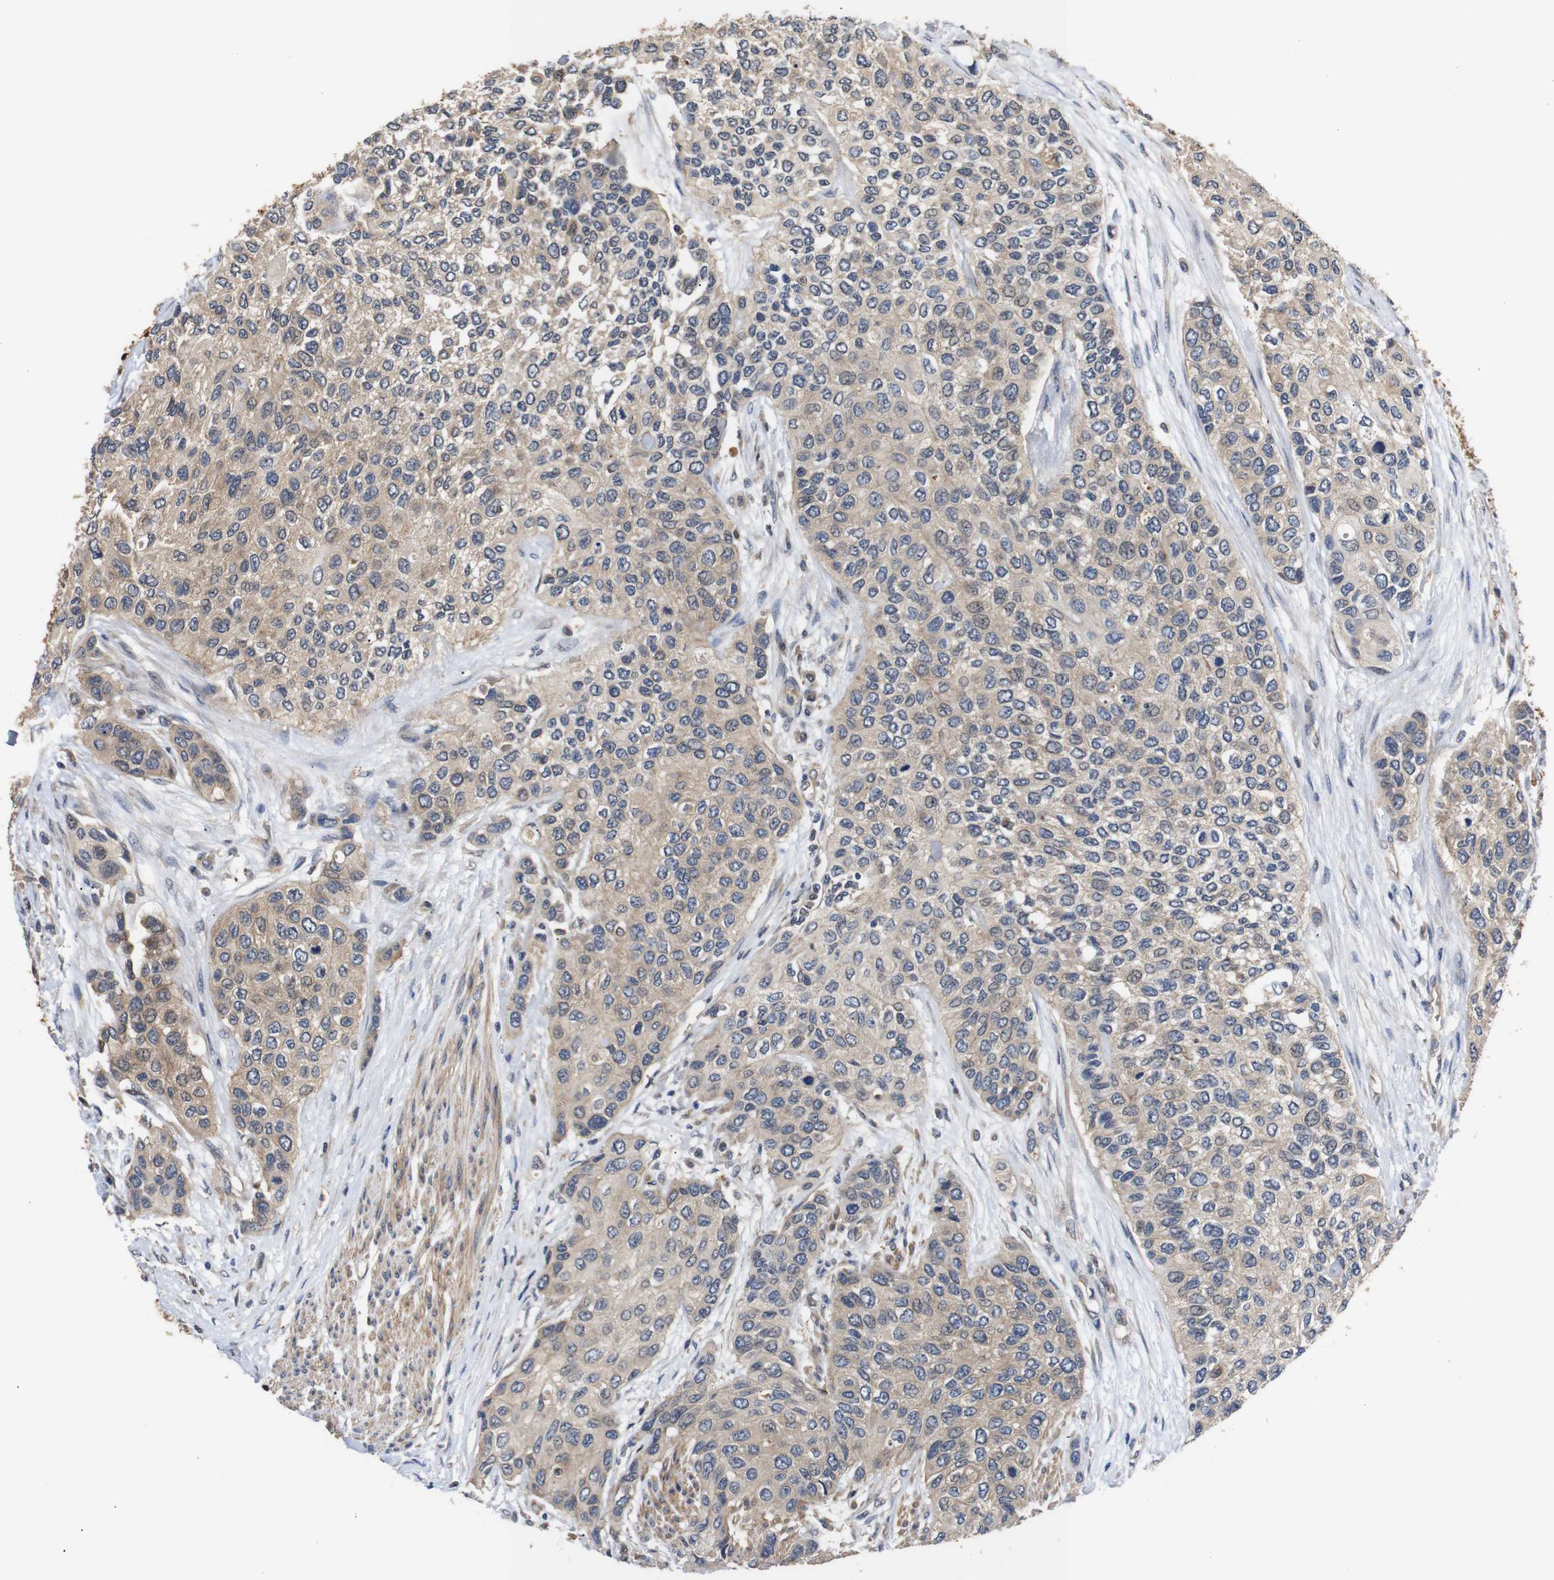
{"staining": {"intensity": "weak", "quantity": ">75%", "location": "cytoplasmic/membranous"}, "tissue": "urothelial cancer", "cell_type": "Tumor cells", "image_type": "cancer", "snomed": [{"axis": "morphology", "description": "Urothelial carcinoma, High grade"}, {"axis": "topography", "description": "Urinary bladder"}], "caption": "Immunohistochemical staining of urothelial carcinoma (high-grade) reveals low levels of weak cytoplasmic/membranous expression in about >75% of tumor cells.", "gene": "DDR1", "patient": {"sex": "female", "age": 56}}